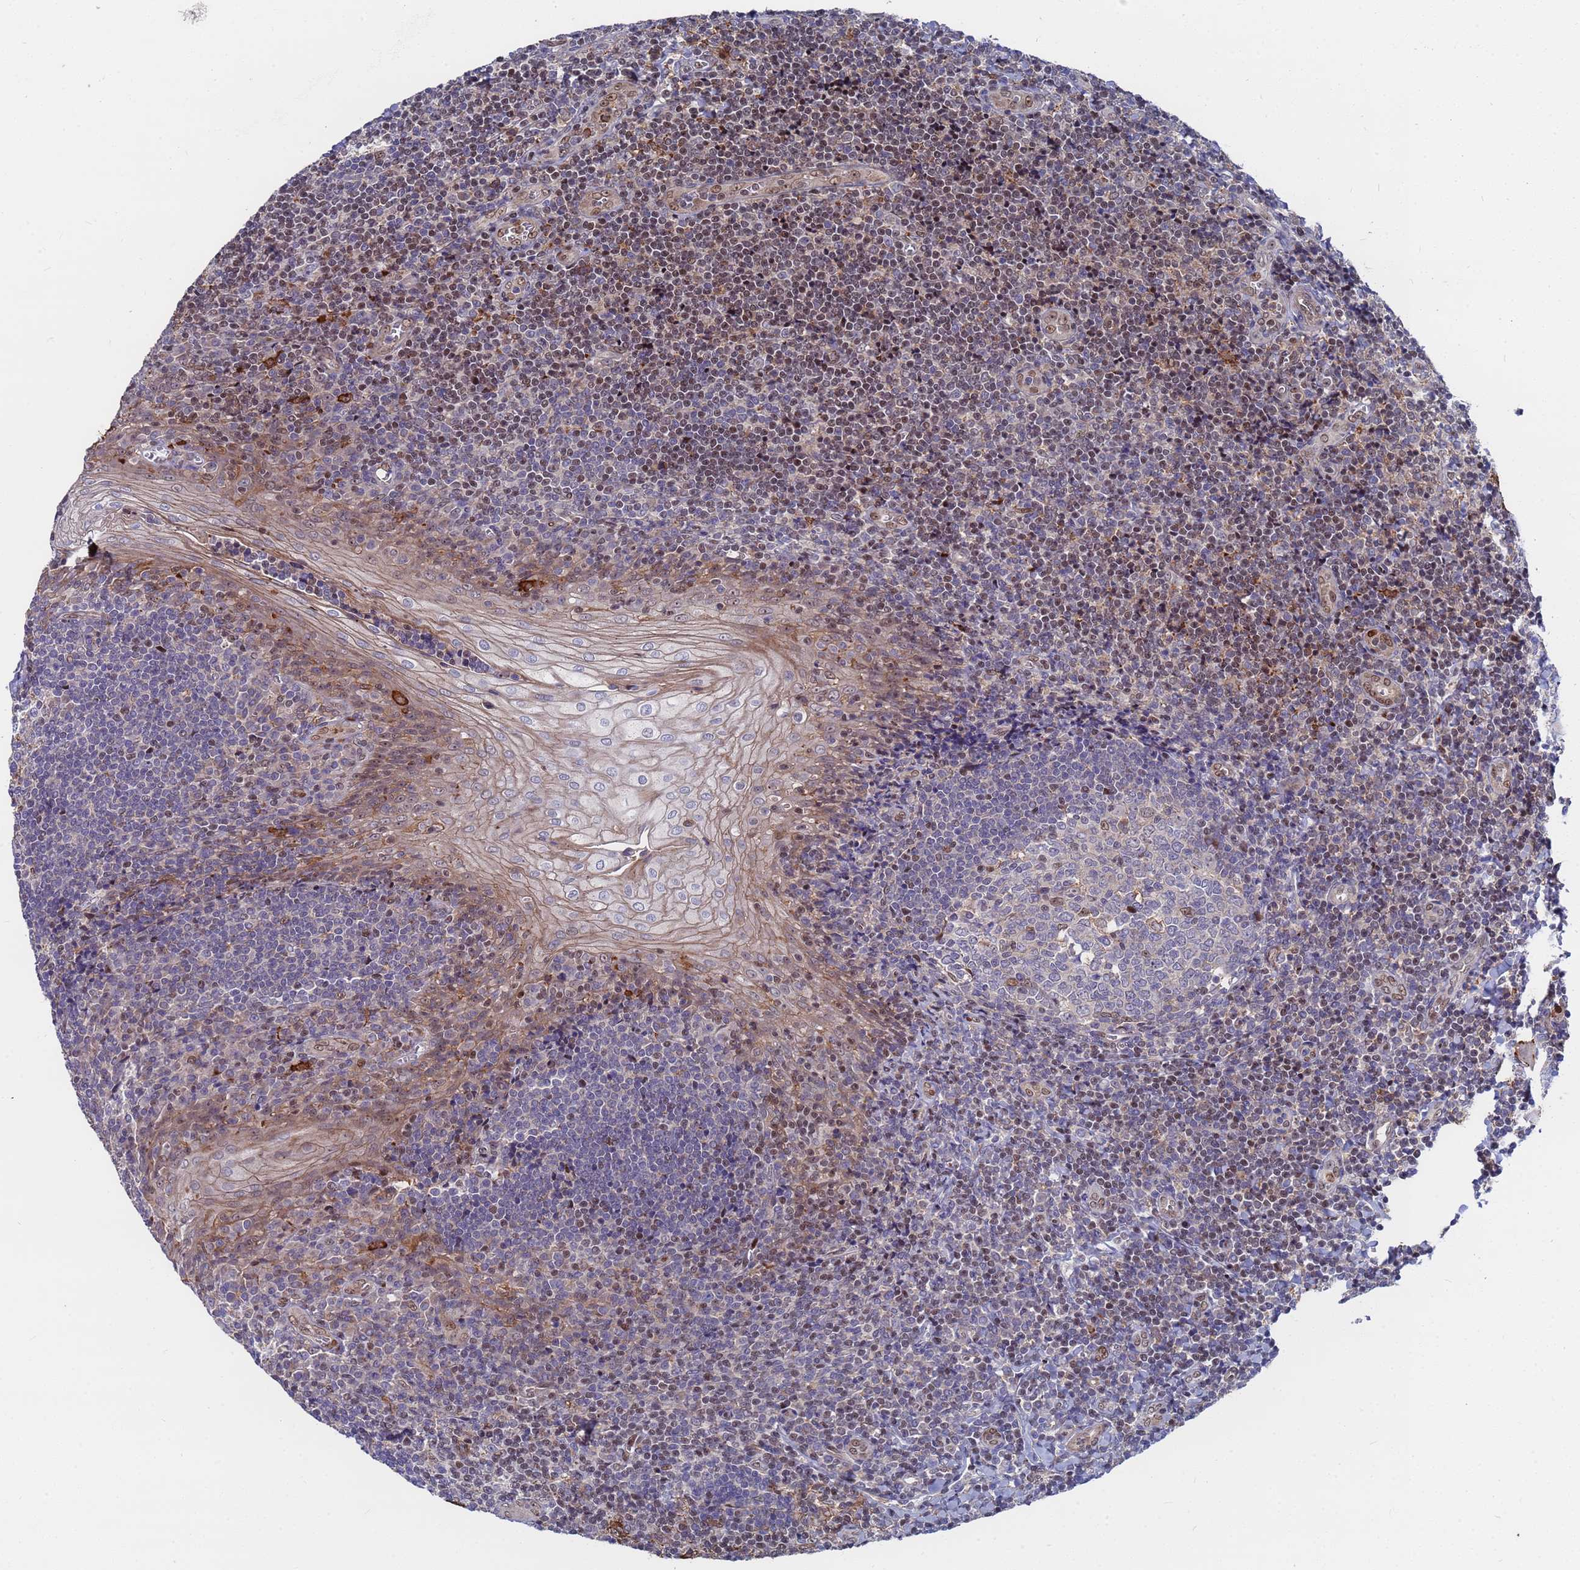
{"staining": {"intensity": "weak", "quantity": "<25%", "location": "nuclear"}, "tissue": "tonsil", "cell_type": "Germinal center cells", "image_type": "normal", "snomed": [{"axis": "morphology", "description": "Normal tissue, NOS"}, {"axis": "topography", "description": "Tonsil"}], "caption": "Micrograph shows no significant protein staining in germinal center cells of benign tonsil. (DAB immunohistochemistry with hematoxylin counter stain).", "gene": "TMBIM6", "patient": {"sex": "male", "age": 27}}